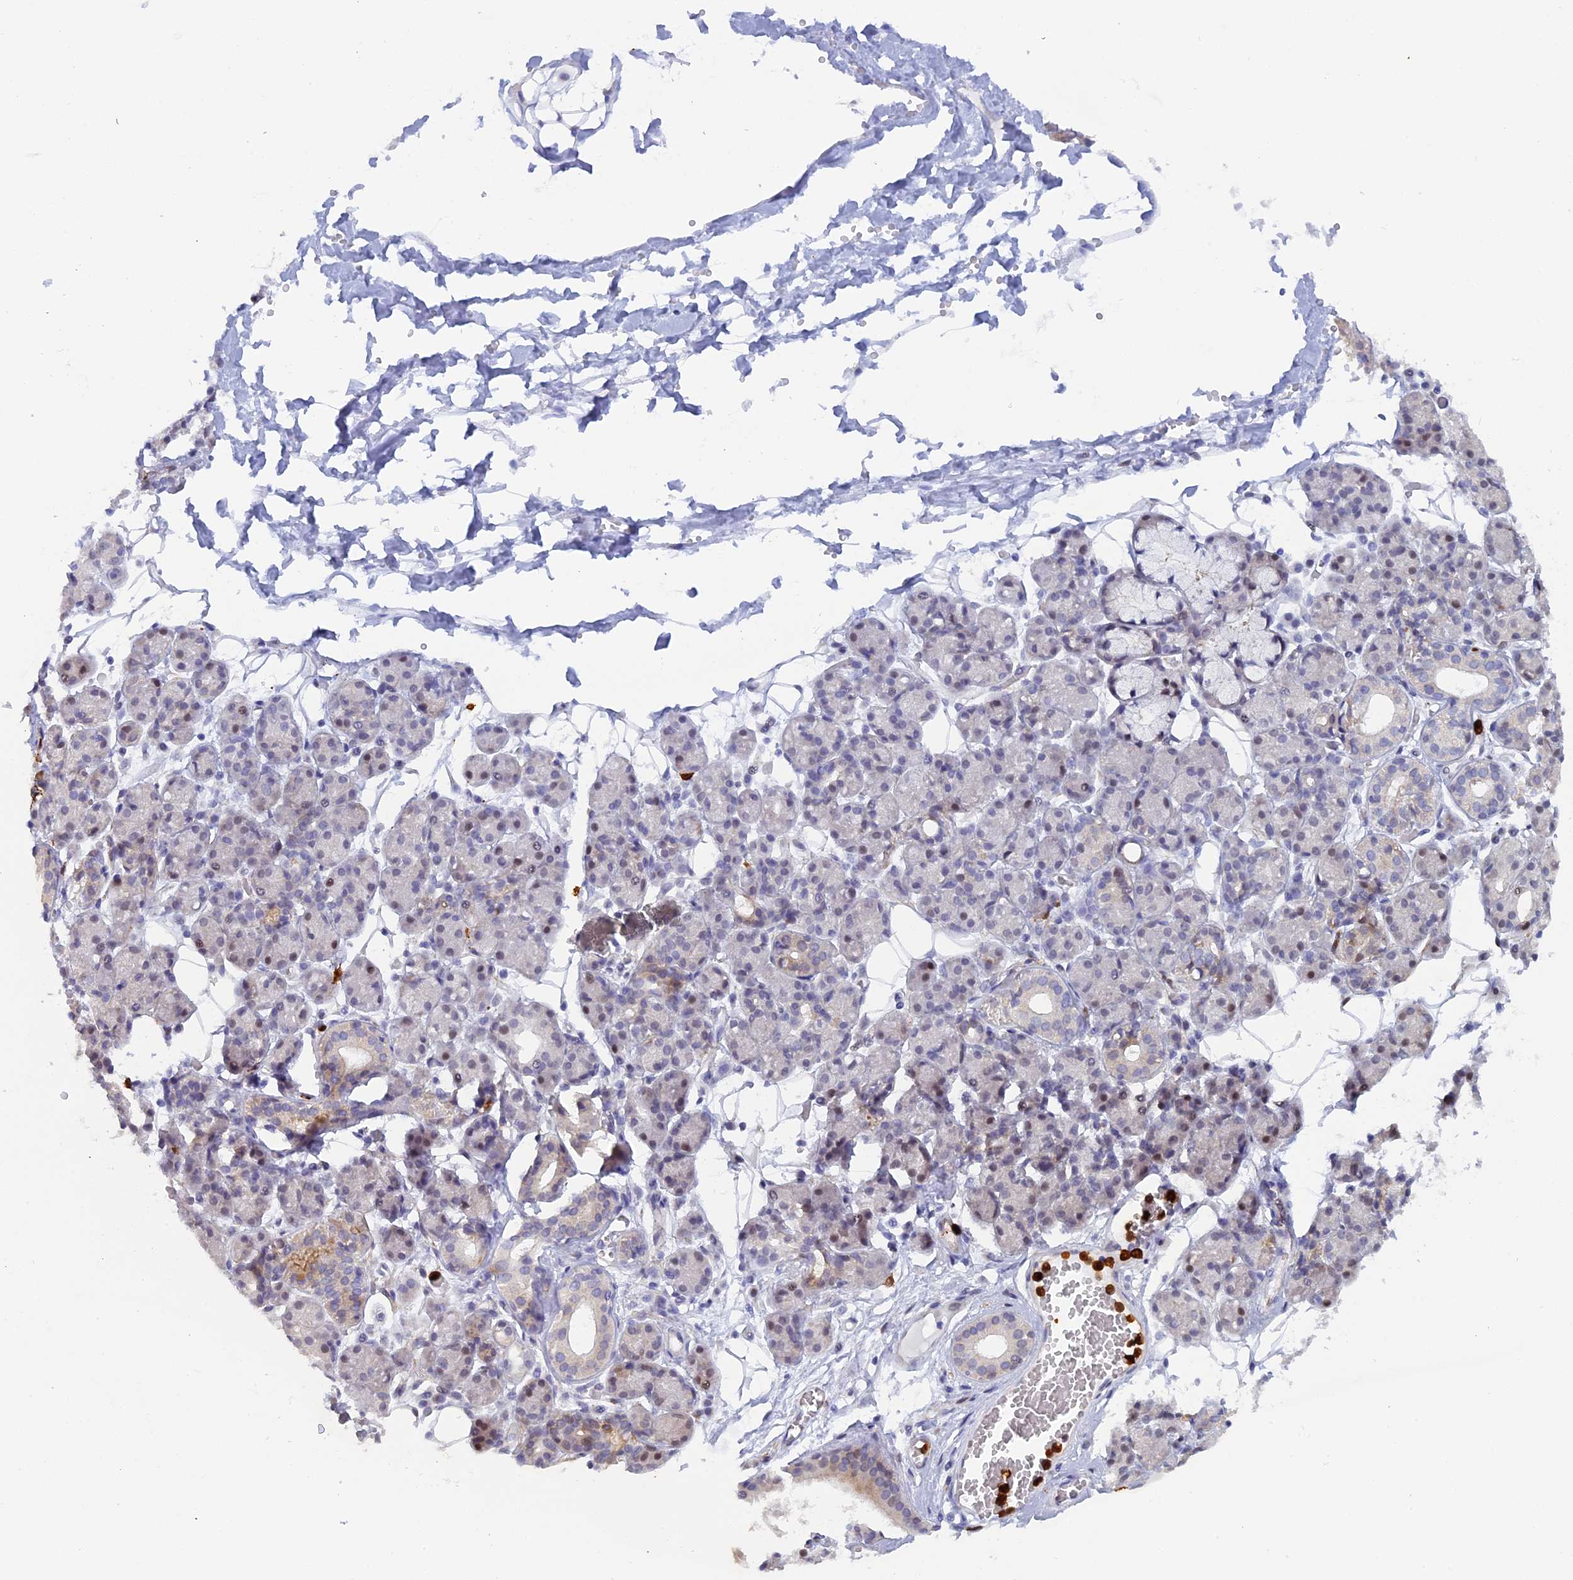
{"staining": {"intensity": "negative", "quantity": "none", "location": "none"}, "tissue": "salivary gland", "cell_type": "Glandular cells", "image_type": "normal", "snomed": [{"axis": "morphology", "description": "Normal tissue, NOS"}, {"axis": "topography", "description": "Salivary gland"}], "caption": "Salivary gland was stained to show a protein in brown. There is no significant expression in glandular cells. Nuclei are stained in blue.", "gene": "SLC26A1", "patient": {"sex": "male", "age": 63}}